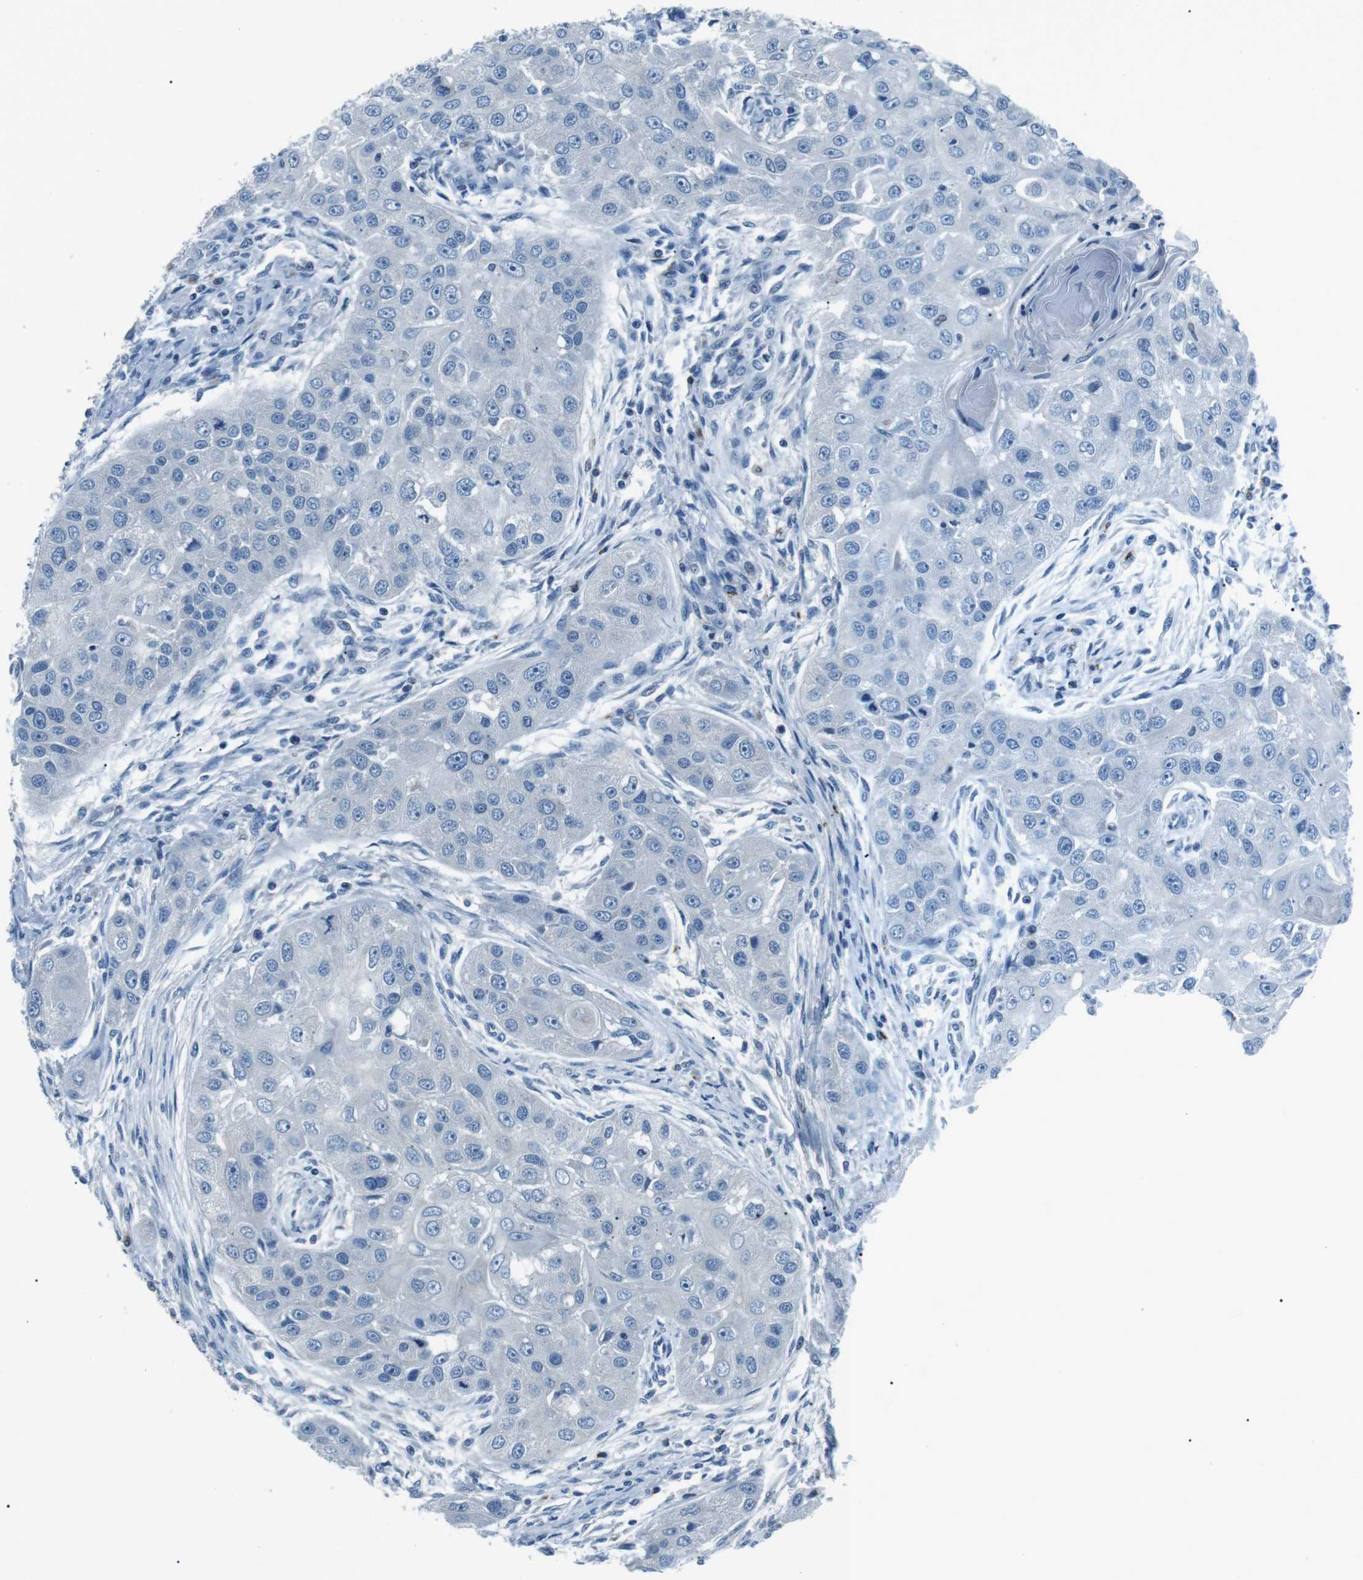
{"staining": {"intensity": "negative", "quantity": "none", "location": "none"}, "tissue": "head and neck cancer", "cell_type": "Tumor cells", "image_type": "cancer", "snomed": [{"axis": "morphology", "description": "Normal tissue, NOS"}, {"axis": "morphology", "description": "Squamous cell carcinoma, NOS"}, {"axis": "topography", "description": "Skeletal muscle"}, {"axis": "topography", "description": "Head-Neck"}], "caption": "DAB (3,3'-diaminobenzidine) immunohistochemical staining of head and neck squamous cell carcinoma shows no significant positivity in tumor cells. (Immunohistochemistry (ihc), brightfield microscopy, high magnification).", "gene": "ST6GAL1", "patient": {"sex": "male", "age": 51}}